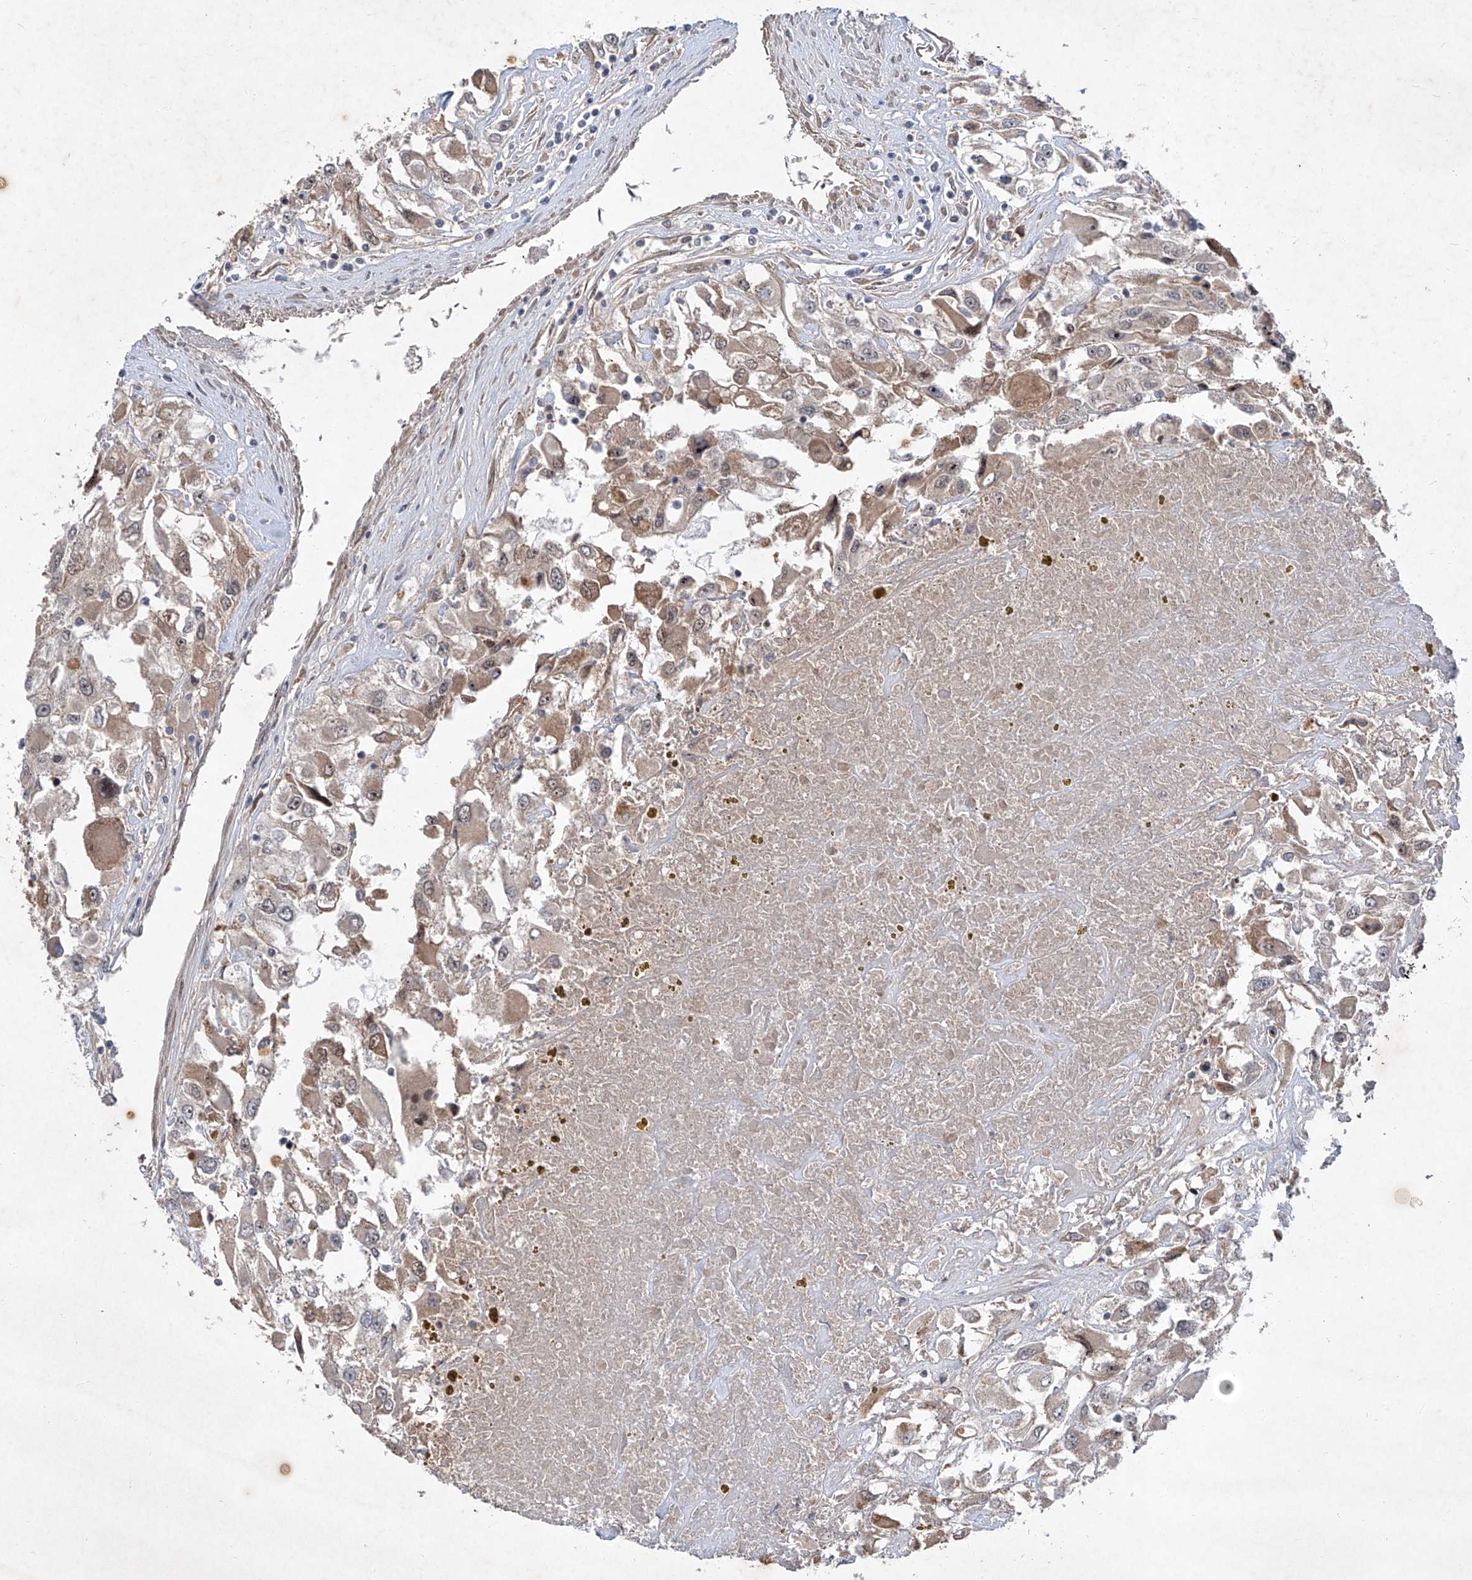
{"staining": {"intensity": "weak", "quantity": ">75%", "location": "cytoplasmic/membranous"}, "tissue": "renal cancer", "cell_type": "Tumor cells", "image_type": "cancer", "snomed": [{"axis": "morphology", "description": "Adenocarcinoma, NOS"}, {"axis": "topography", "description": "Kidney"}], "caption": "Renal cancer (adenocarcinoma) was stained to show a protein in brown. There is low levels of weak cytoplasmic/membranous staining in approximately >75% of tumor cells.", "gene": "FAM135A", "patient": {"sex": "female", "age": 52}}